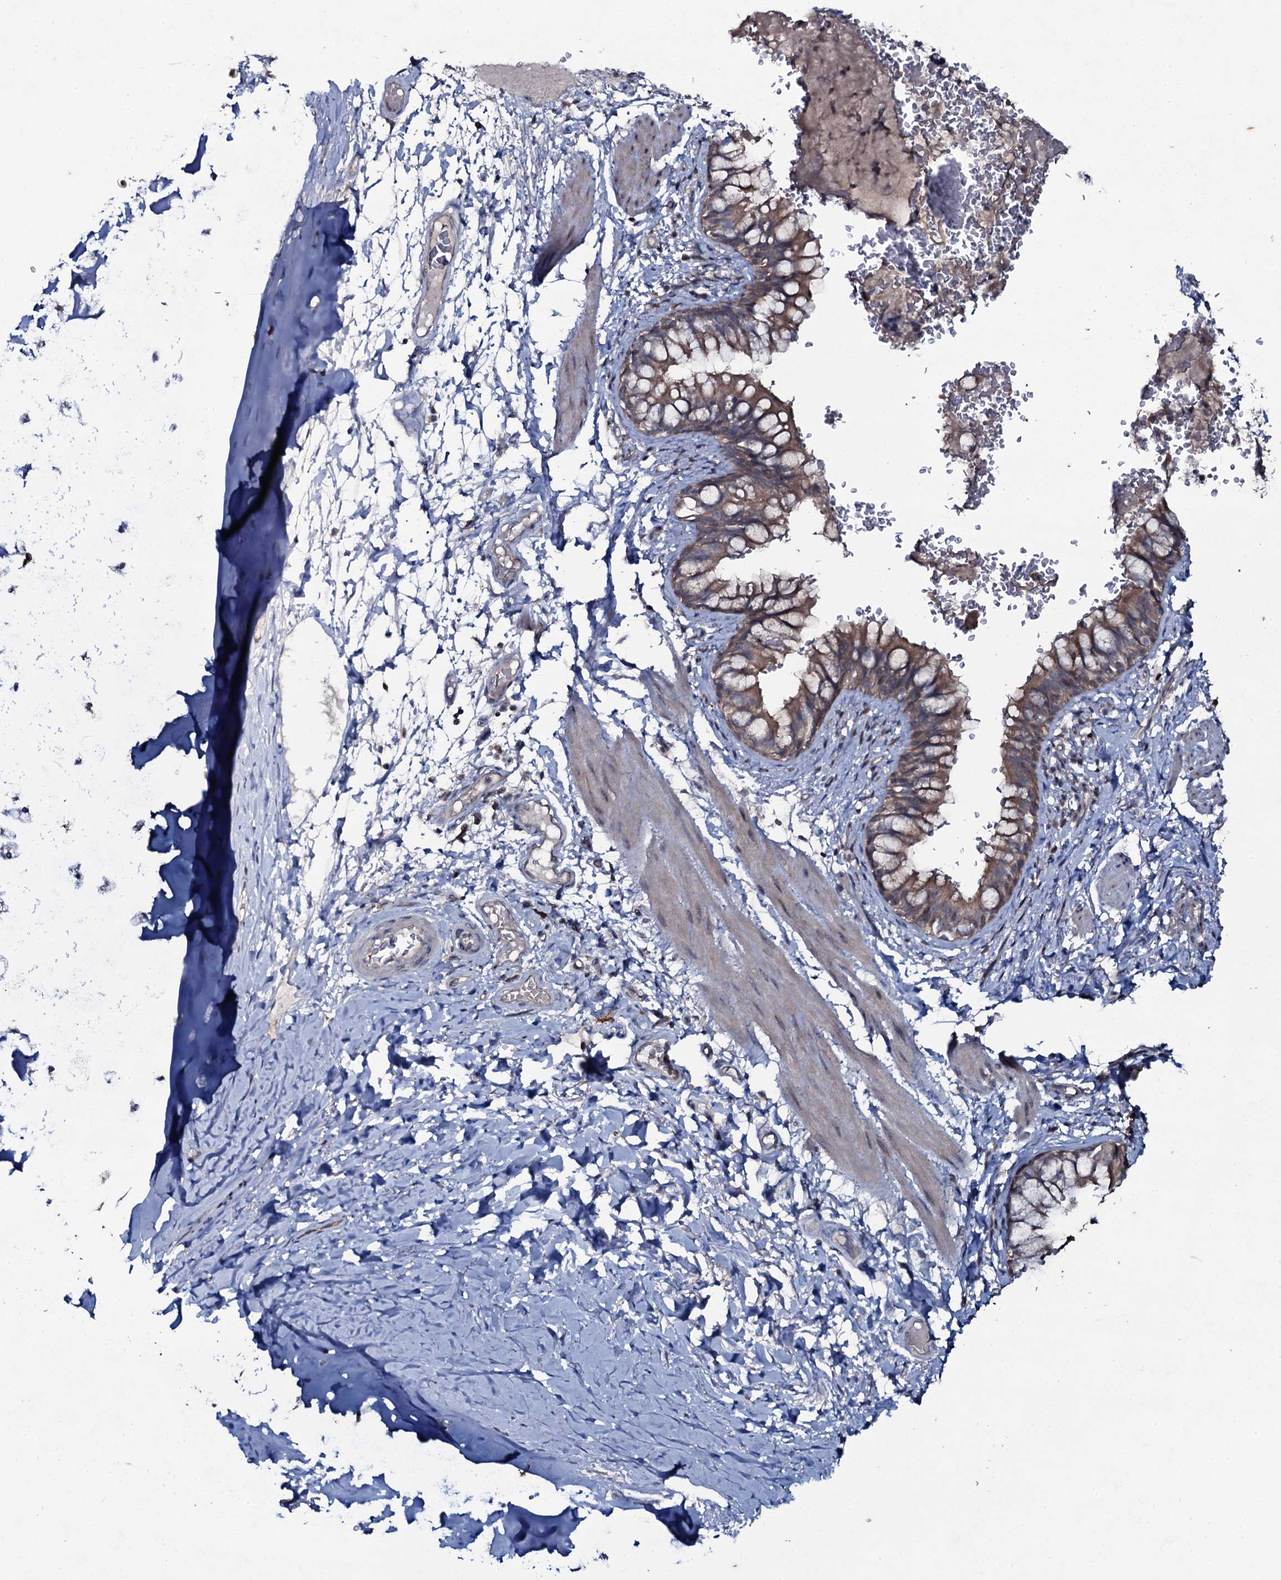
{"staining": {"intensity": "moderate", "quantity": ">75%", "location": "cytoplasmic/membranous"}, "tissue": "bronchus", "cell_type": "Respiratory epithelial cells", "image_type": "normal", "snomed": [{"axis": "morphology", "description": "Normal tissue, NOS"}, {"axis": "topography", "description": "Cartilage tissue"}, {"axis": "topography", "description": "Bronchus"}], "caption": "Approximately >75% of respiratory epithelial cells in benign bronchus reveal moderate cytoplasmic/membranous protein expression as visualized by brown immunohistochemical staining.", "gene": "SNAP23", "patient": {"sex": "female", "age": 36}}